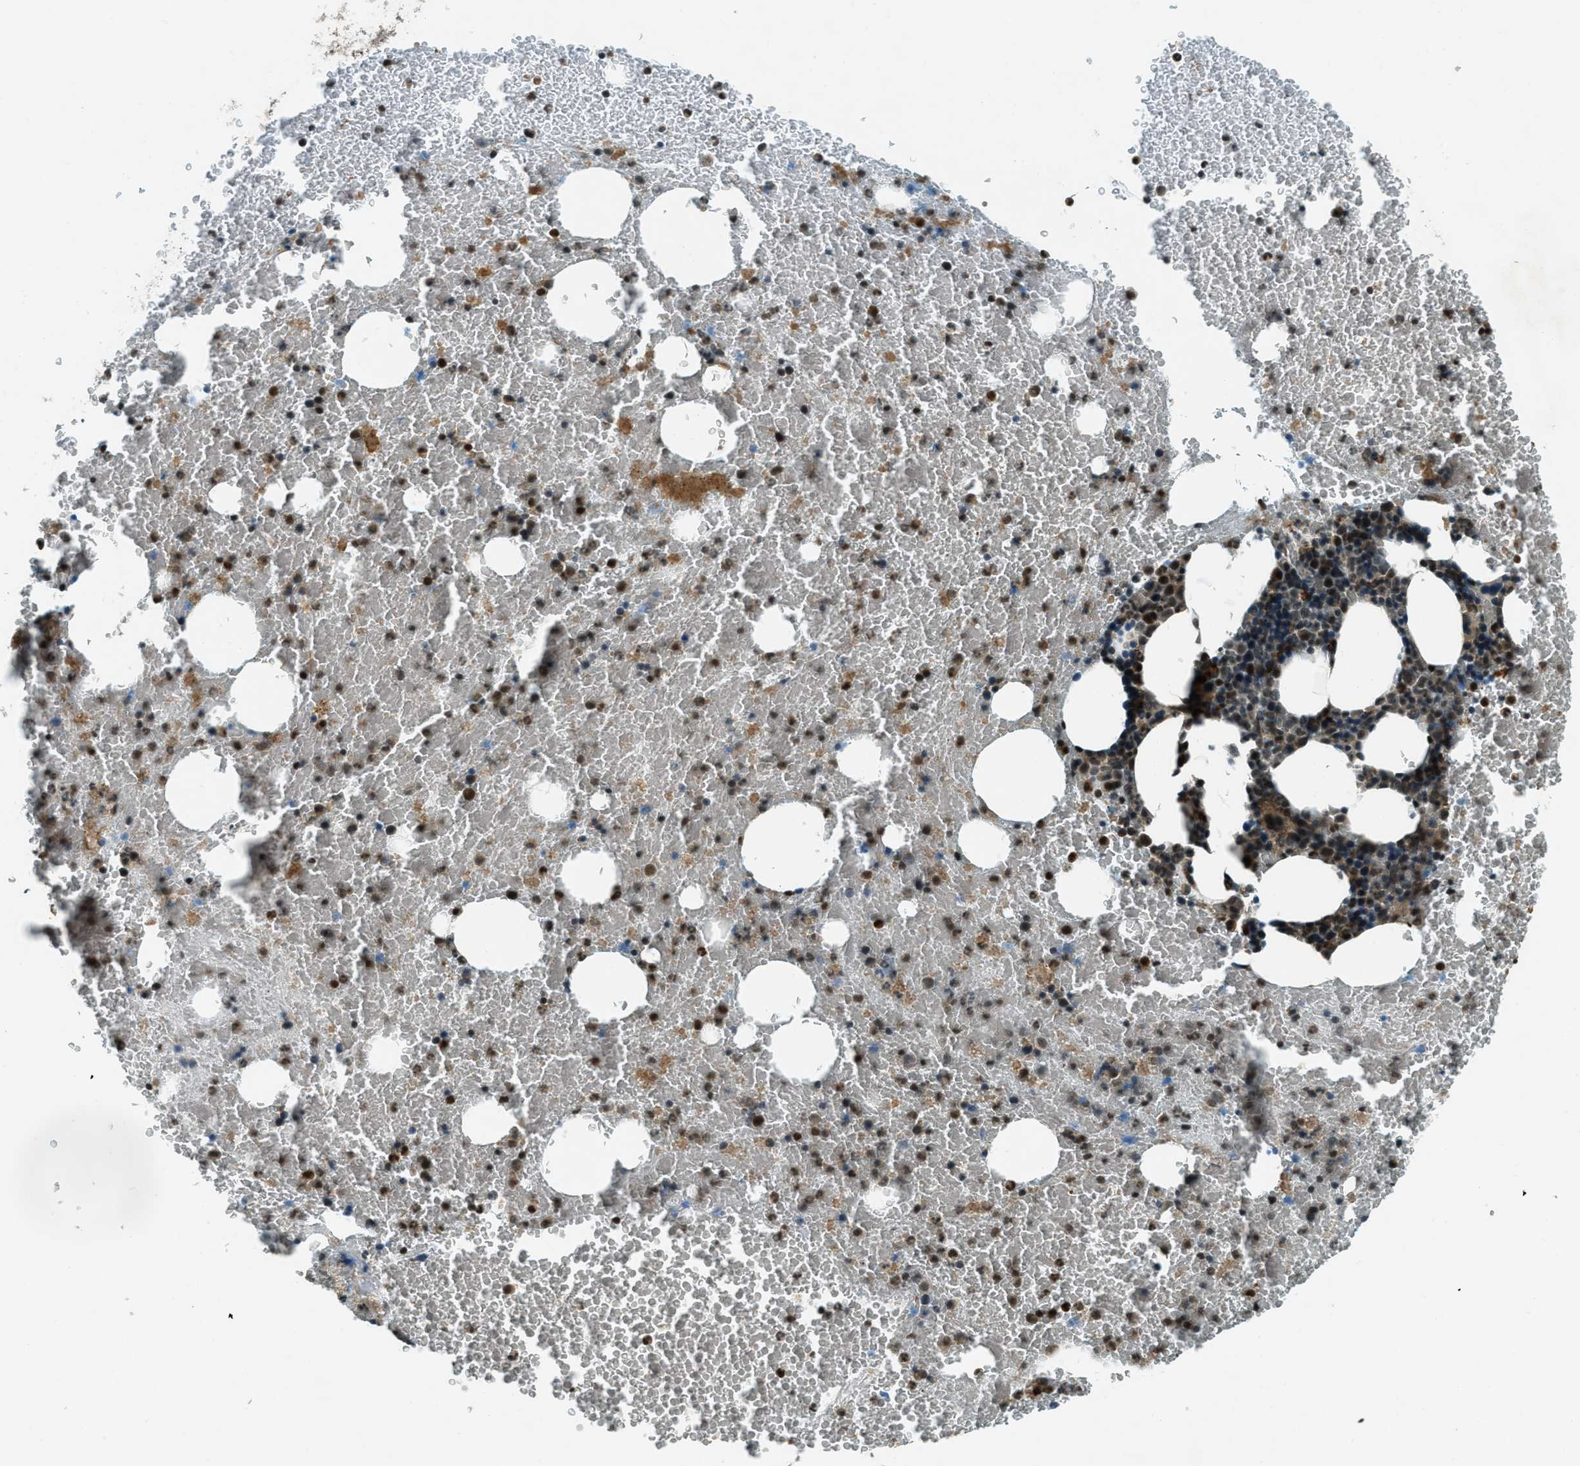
{"staining": {"intensity": "strong", "quantity": "25%-75%", "location": "cytoplasmic/membranous,nuclear"}, "tissue": "bone marrow", "cell_type": "Hematopoietic cells", "image_type": "normal", "snomed": [{"axis": "morphology", "description": "Normal tissue, NOS"}, {"axis": "morphology", "description": "Inflammation, NOS"}, {"axis": "topography", "description": "Bone marrow"}], "caption": "High-magnification brightfield microscopy of unremarkable bone marrow stained with DAB (3,3'-diaminobenzidine) (brown) and counterstained with hematoxylin (blue). hematopoietic cells exhibit strong cytoplasmic/membranous,nuclear positivity is appreciated in approximately25%-75% of cells. The staining was performed using DAB (3,3'-diaminobenzidine), with brown indicating positive protein expression. Nuclei are stained blue with hematoxylin.", "gene": "TARDBP", "patient": {"sex": "male", "age": 47}}